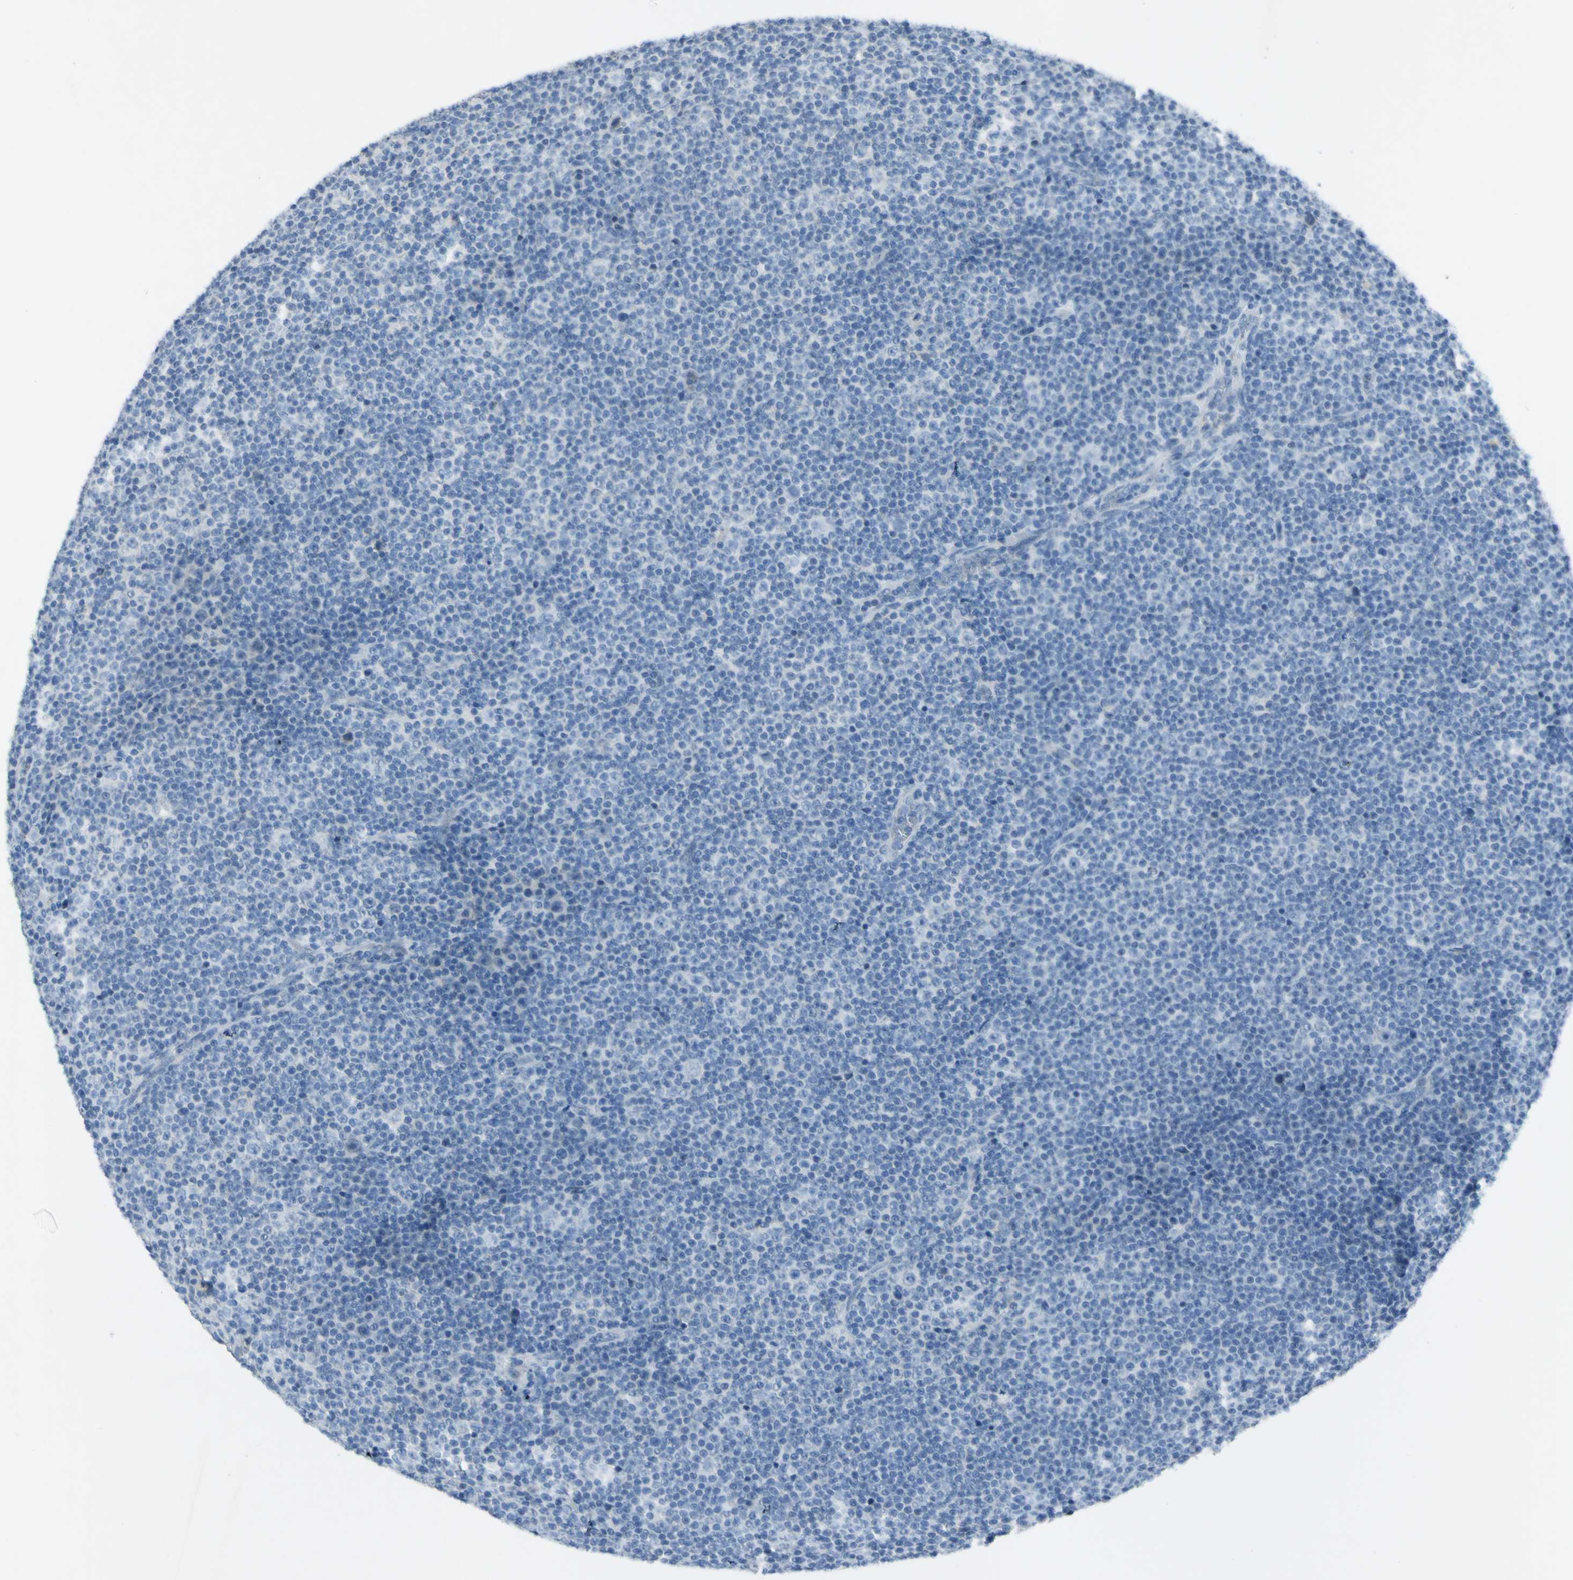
{"staining": {"intensity": "negative", "quantity": "none", "location": "none"}, "tissue": "lymphoma", "cell_type": "Tumor cells", "image_type": "cancer", "snomed": [{"axis": "morphology", "description": "Malignant lymphoma, non-Hodgkin's type, Low grade"}, {"axis": "topography", "description": "Lymph node"}], "caption": "An immunohistochemistry photomicrograph of lymphoma is shown. There is no staining in tumor cells of lymphoma.", "gene": "GDF15", "patient": {"sex": "female", "age": 67}}